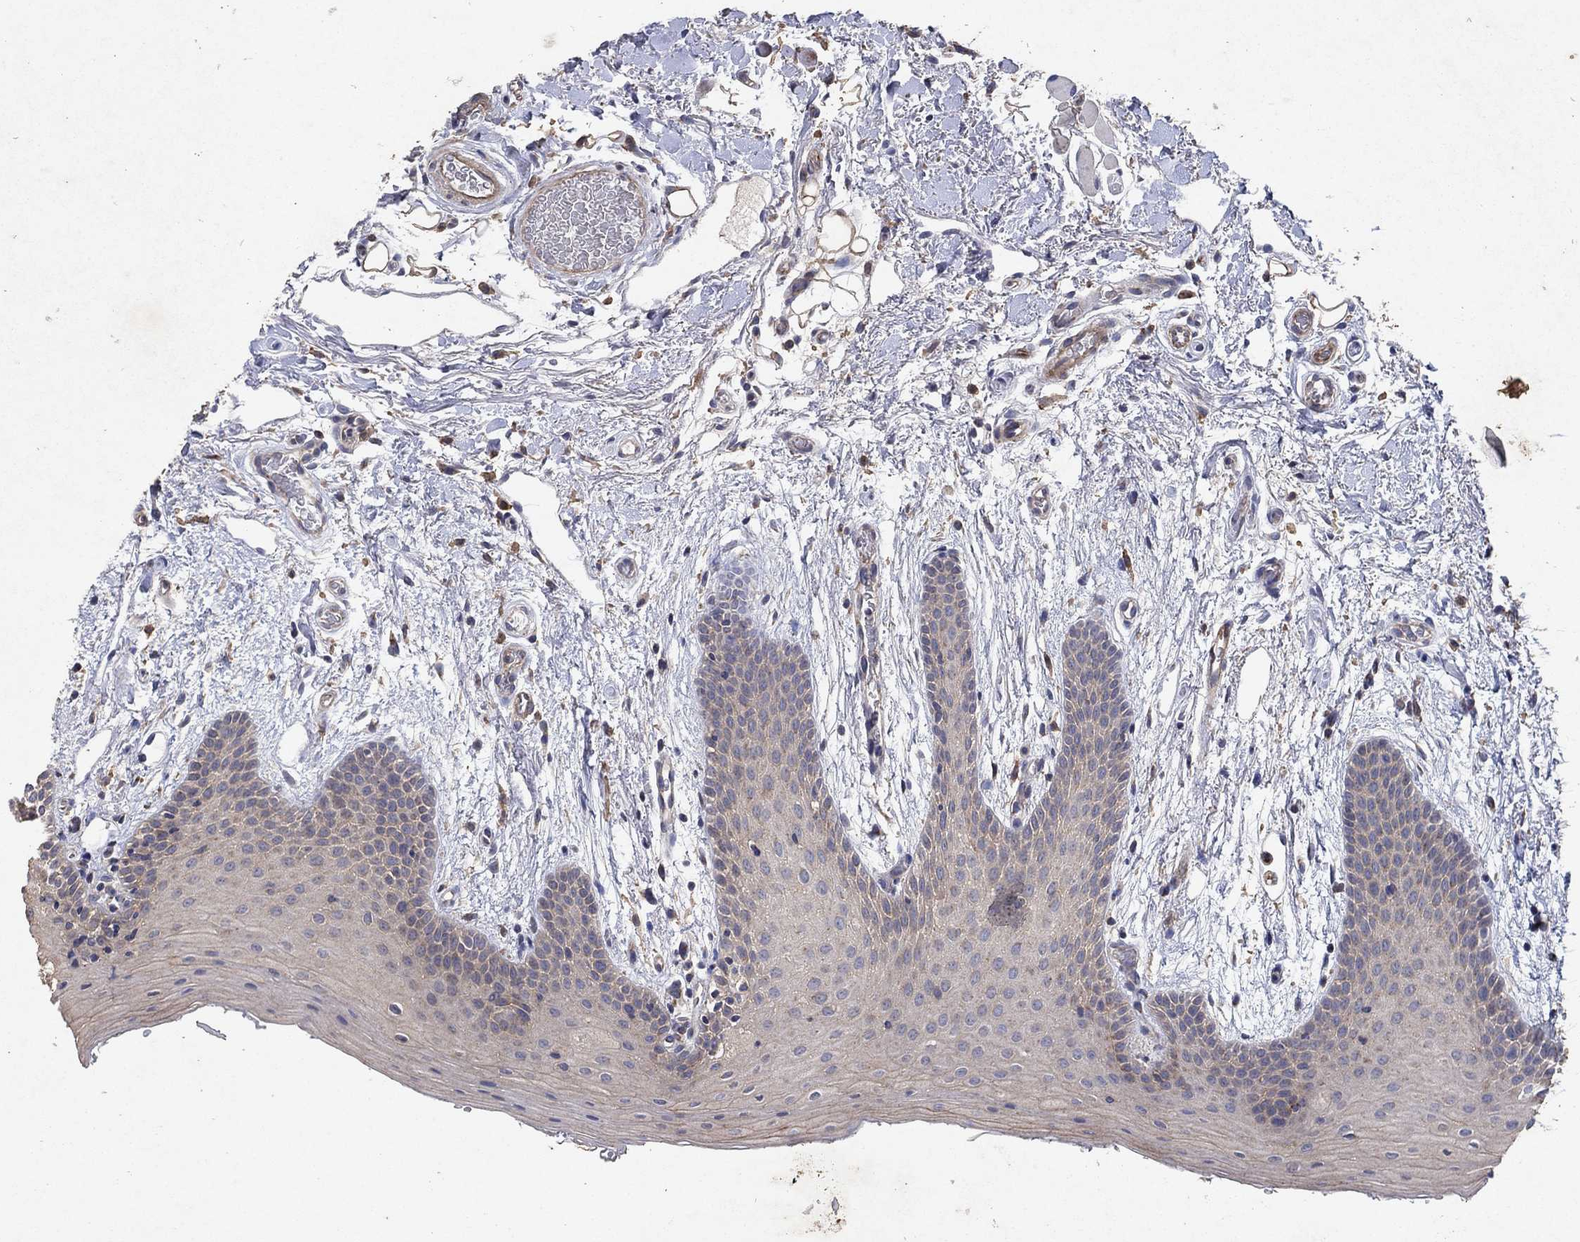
{"staining": {"intensity": "weak", "quantity": "25%-75%", "location": "cytoplasmic/membranous"}, "tissue": "oral mucosa", "cell_type": "Squamous epithelial cells", "image_type": "normal", "snomed": [{"axis": "morphology", "description": "Normal tissue, NOS"}, {"axis": "topography", "description": "Oral tissue"}, {"axis": "topography", "description": "Tounge, NOS"}], "caption": "This micrograph demonstrates benign oral mucosa stained with IHC to label a protein in brown. The cytoplasmic/membranous of squamous epithelial cells show weak positivity for the protein. Nuclei are counter-stained blue.", "gene": "FRG1", "patient": {"sex": "female", "age": 86}}